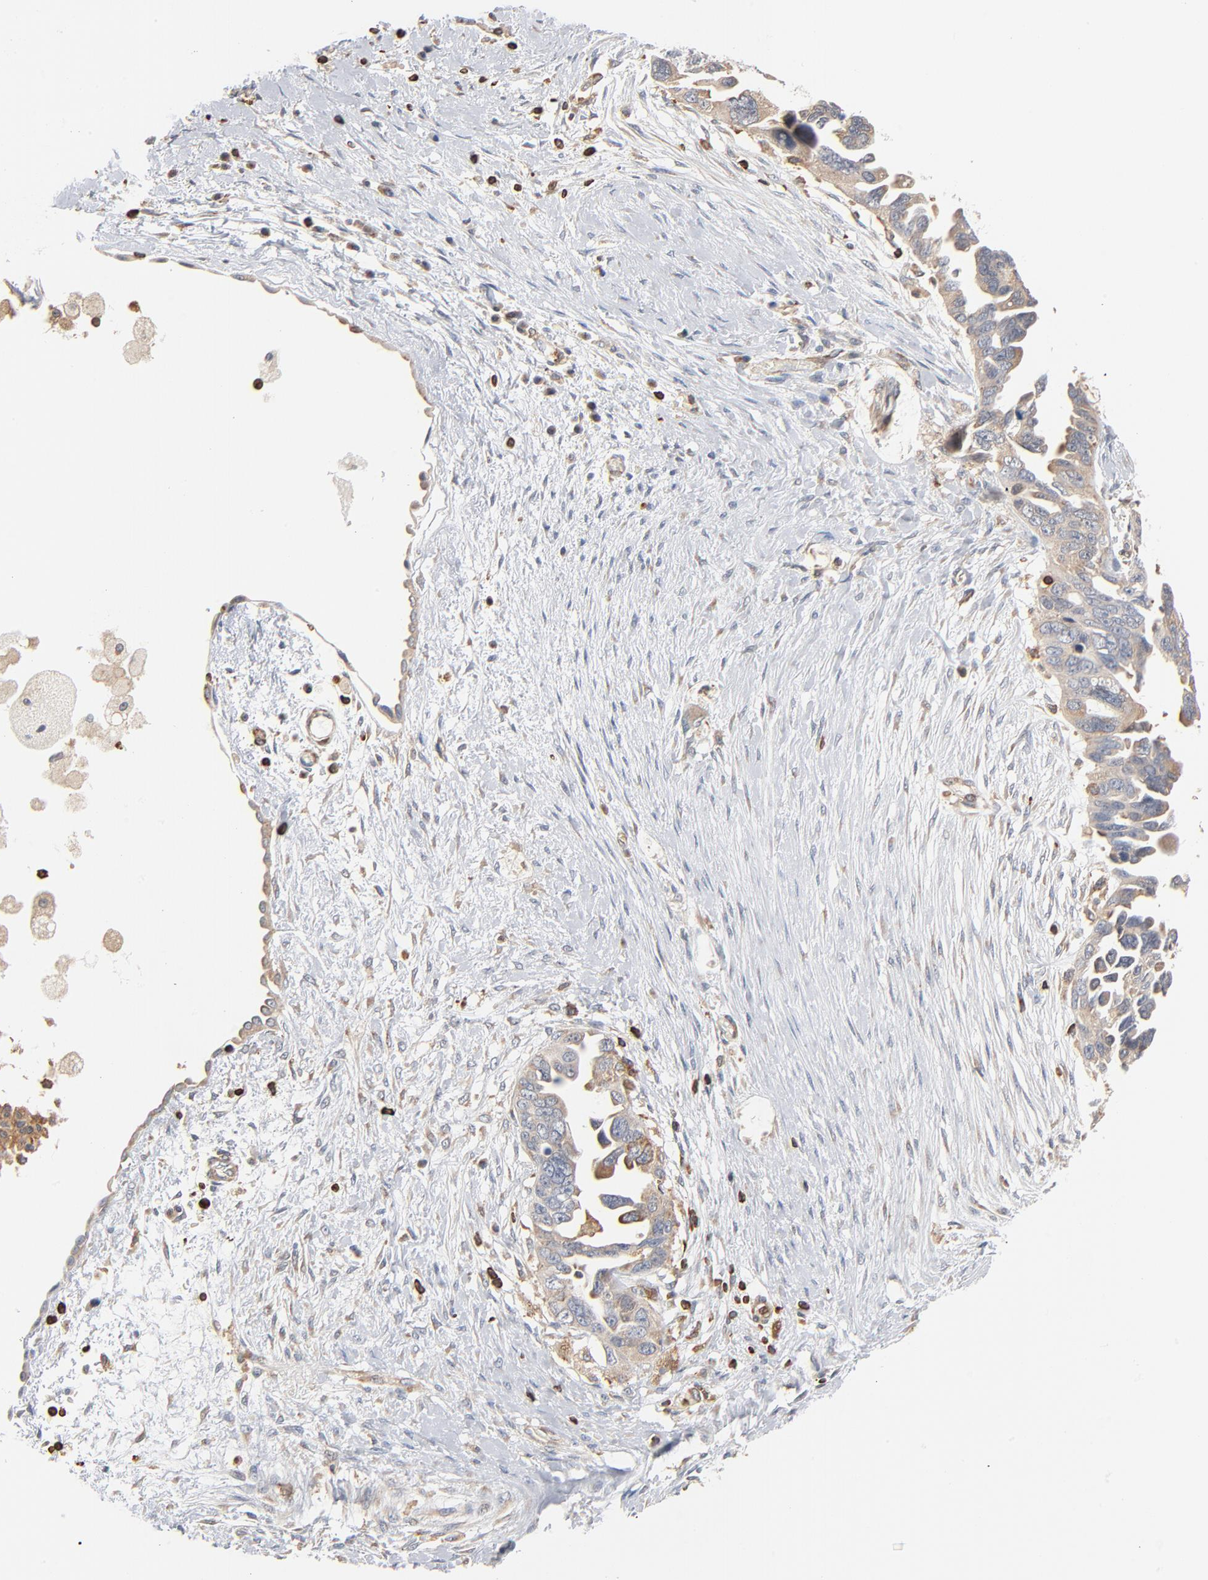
{"staining": {"intensity": "weak", "quantity": ">75%", "location": "cytoplasmic/membranous"}, "tissue": "ovarian cancer", "cell_type": "Tumor cells", "image_type": "cancer", "snomed": [{"axis": "morphology", "description": "Cystadenocarcinoma, serous, NOS"}, {"axis": "topography", "description": "Ovary"}], "caption": "Tumor cells show low levels of weak cytoplasmic/membranous positivity in about >75% of cells in human ovarian cancer (serous cystadenocarcinoma).", "gene": "SH3KBP1", "patient": {"sex": "female", "age": 63}}